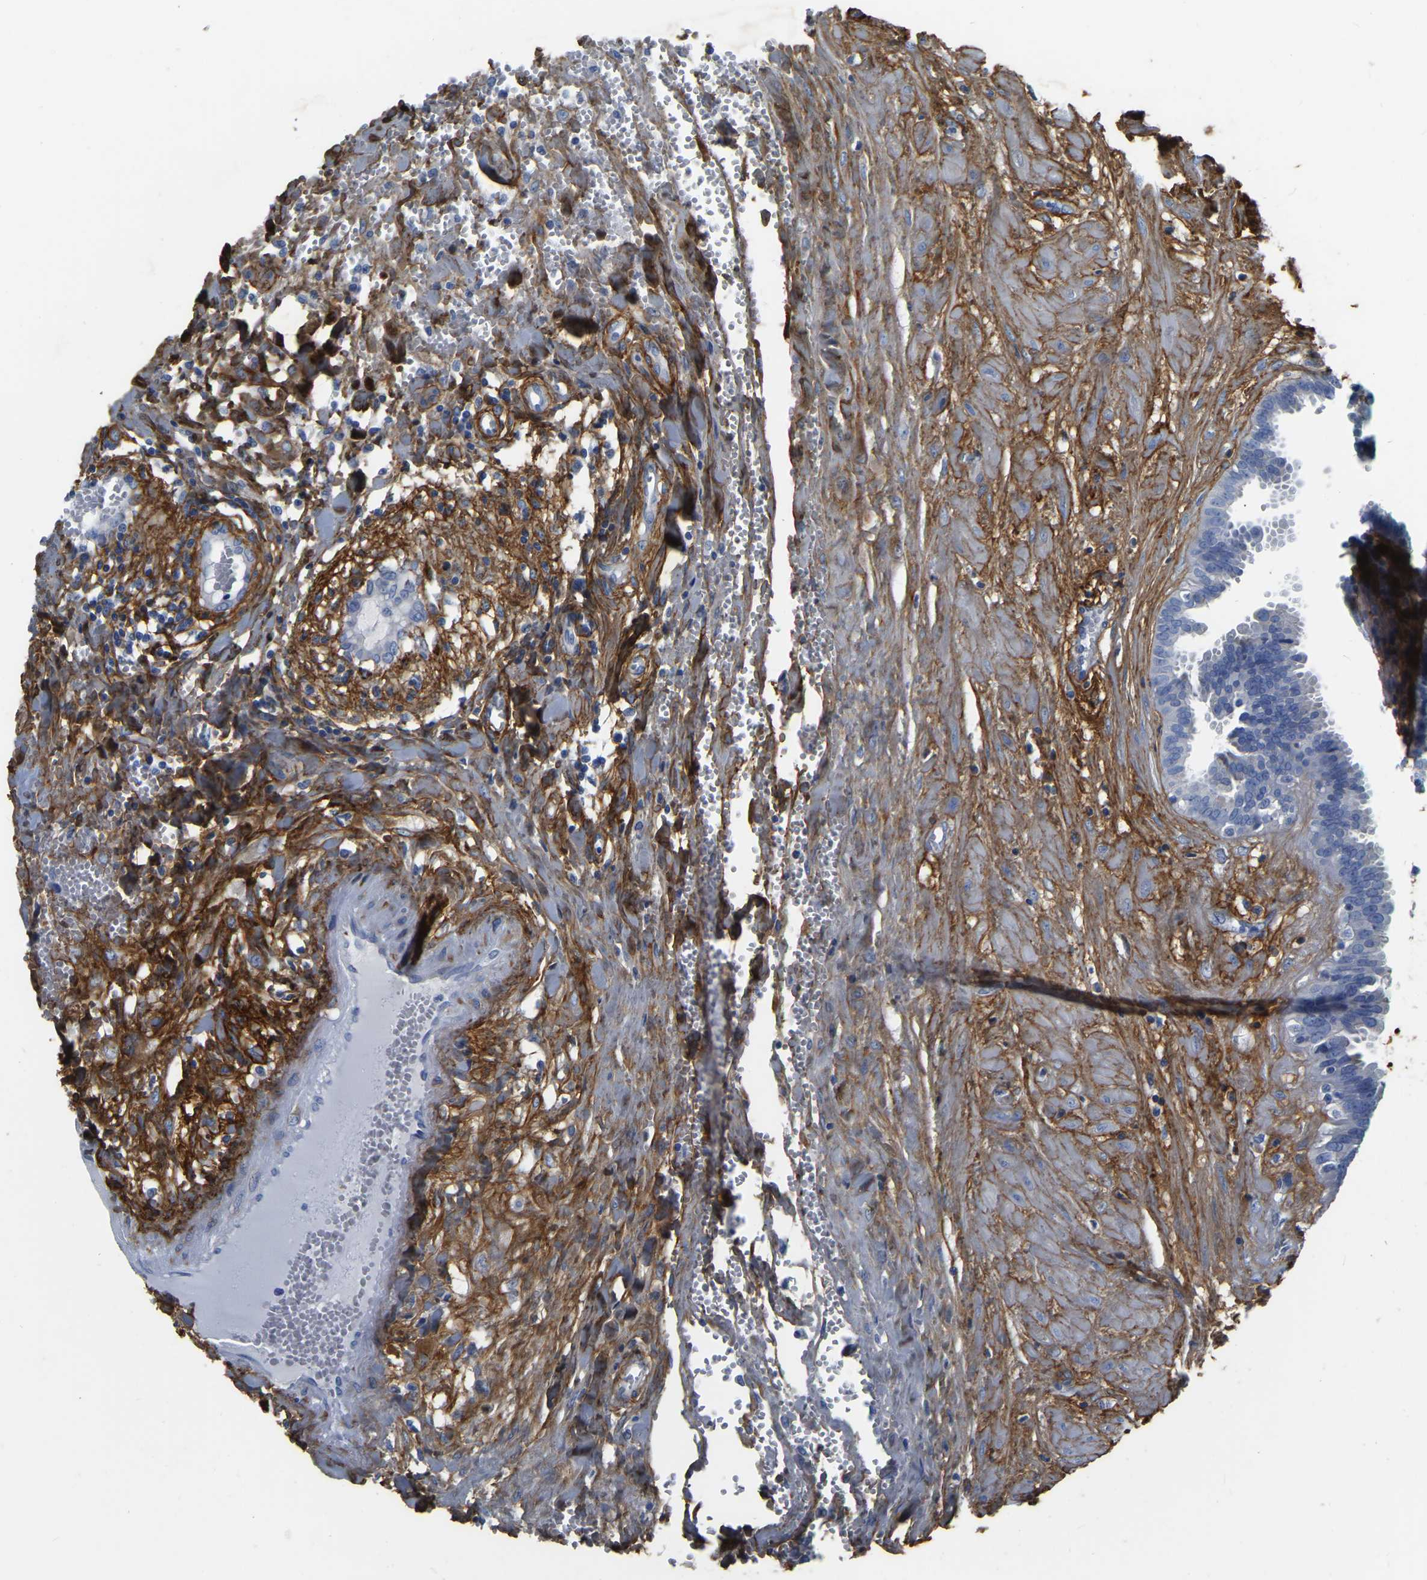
{"staining": {"intensity": "negative", "quantity": "none", "location": "none"}, "tissue": "fallopian tube", "cell_type": "Glandular cells", "image_type": "normal", "snomed": [{"axis": "morphology", "description": "Normal tissue, NOS"}, {"axis": "topography", "description": "Fallopian tube"}, {"axis": "topography", "description": "Placenta"}], "caption": "Immunohistochemistry micrograph of benign human fallopian tube stained for a protein (brown), which reveals no positivity in glandular cells. (DAB (3,3'-diaminobenzidine) IHC, high magnification).", "gene": "COL6A1", "patient": {"sex": "female", "age": 32}}